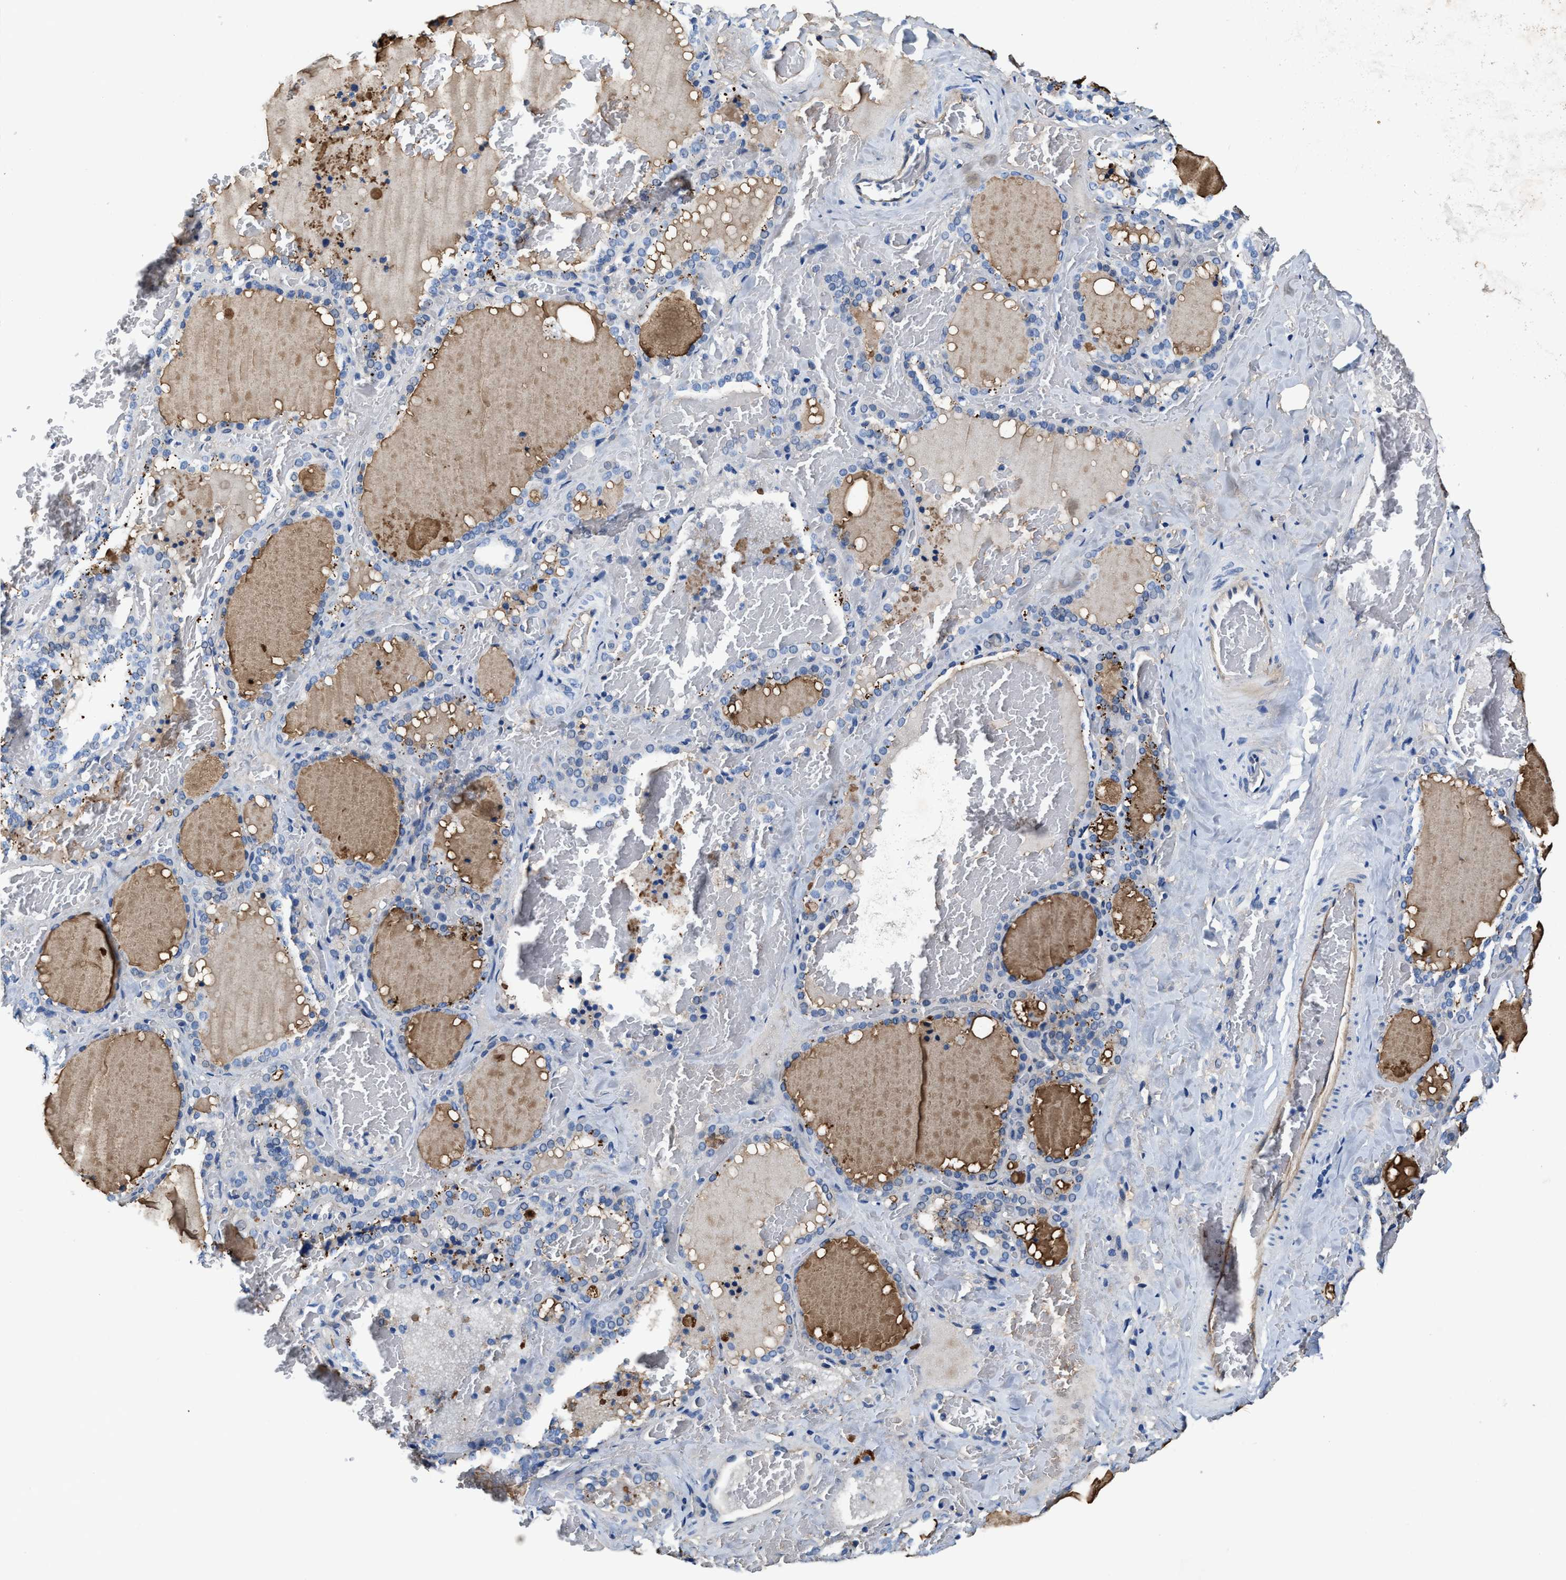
{"staining": {"intensity": "moderate", "quantity": "<25%", "location": "cytoplasmic/membranous"}, "tissue": "thyroid gland", "cell_type": "Glandular cells", "image_type": "normal", "snomed": [{"axis": "morphology", "description": "Normal tissue, NOS"}, {"axis": "topography", "description": "Thyroid gland"}], "caption": "Immunohistochemistry (IHC) (DAB (3,3'-diaminobenzidine)) staining of benign human thyroid gland exhibits moderate cytoplasmic/membranous protein positivity in about <25% of glandular cells.", "gene": "PEG10", "patient": {"sex": "female", "age": 22}}